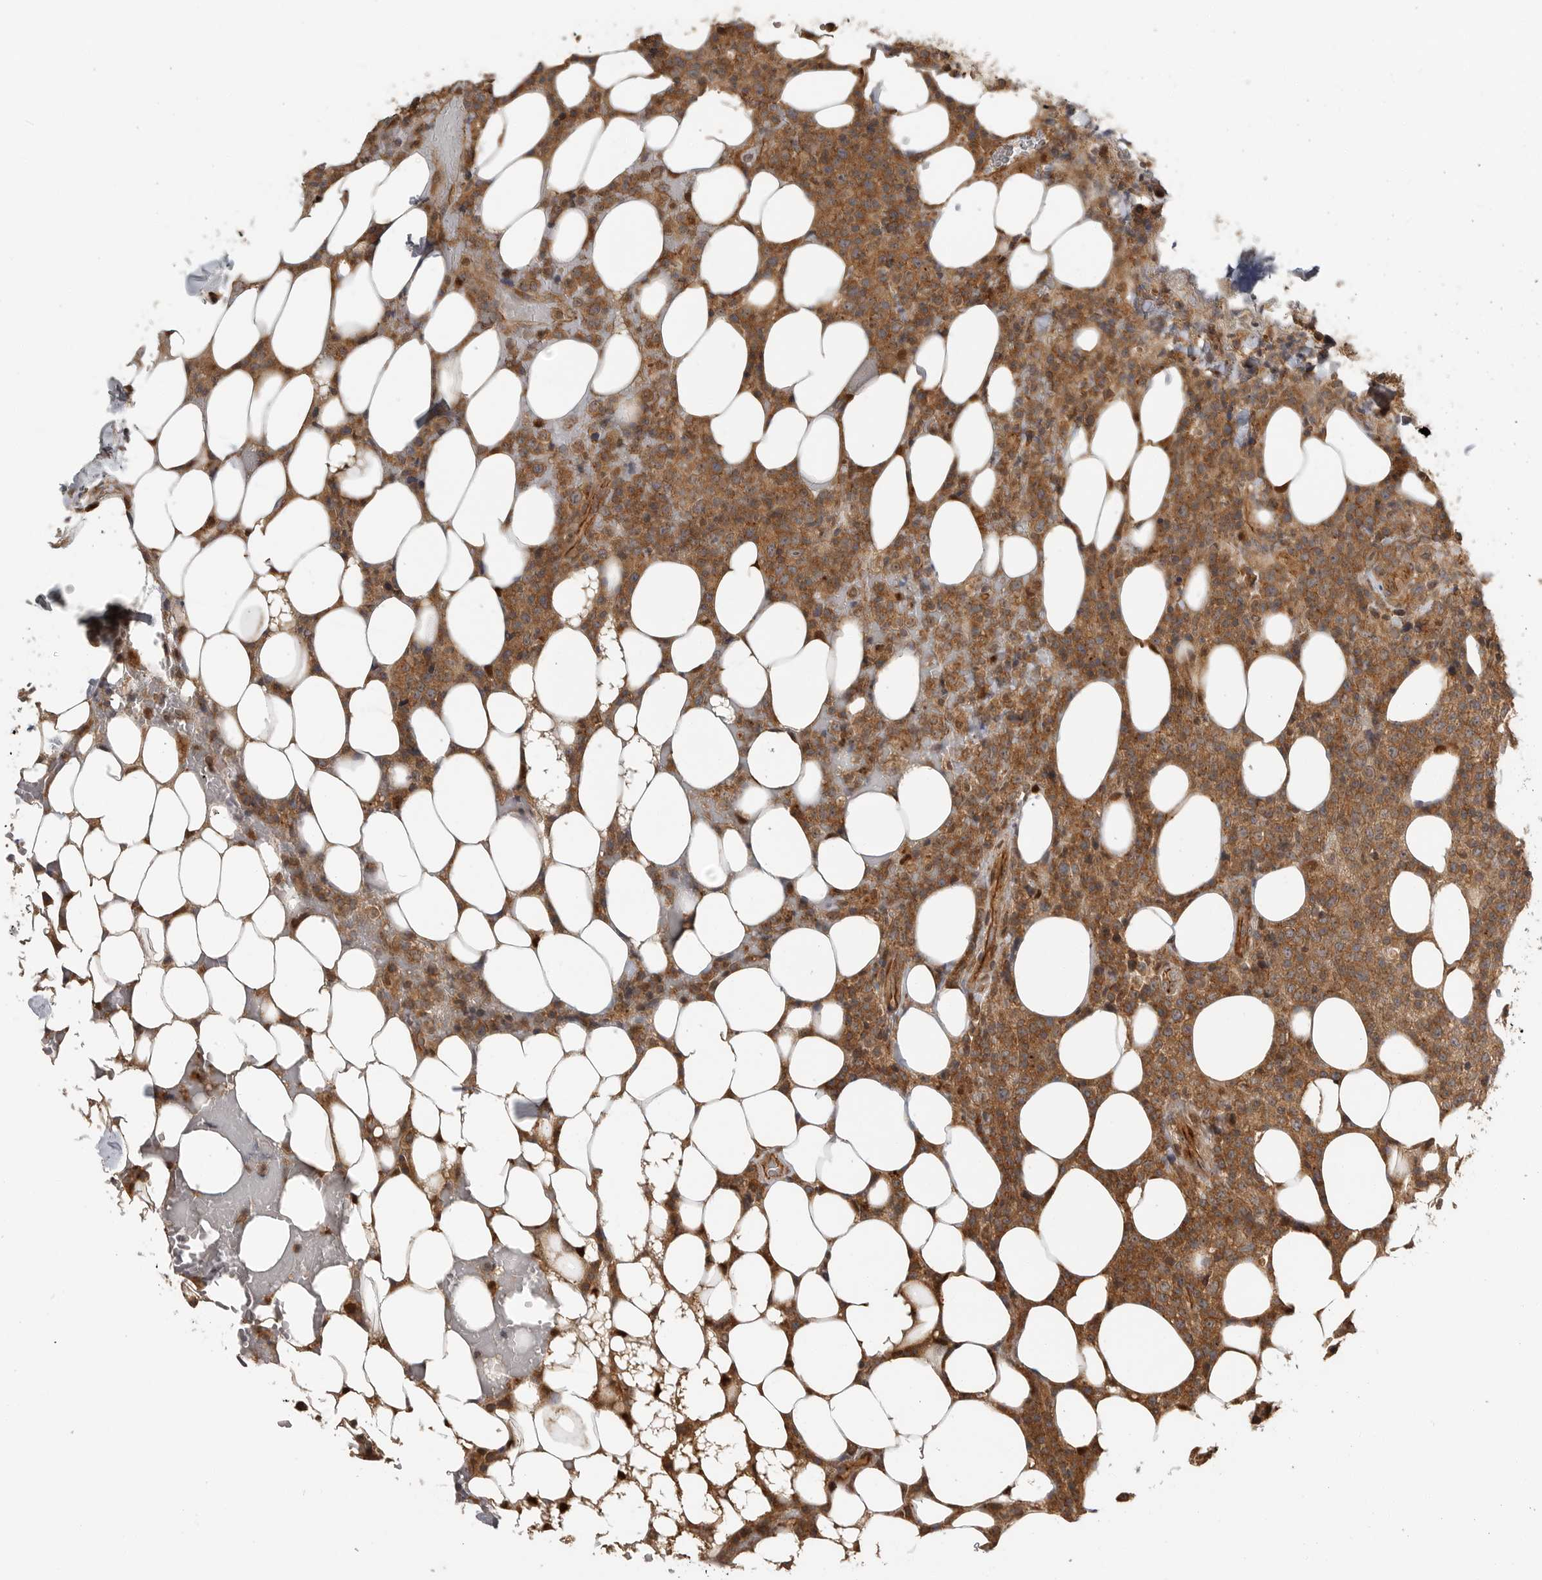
{"staining": {"intensity": "moderate", "quantity": ">75%", "location": "cytoplasmic/membranous"}, "tissue": "lymphoma", "cell_type": "Tumor cells", "image_type": "cancer", "snomed": [{"axis": "morphology", "description": "Malignant lymphoma, non-Hodgkin's type, High grade"}, {"axis": "topography", "description": "Lymph node"}], "caption": "Protein staining demonstrates moderate cytoplasmic/membranous positivity in about >75% of tumor cells in lymphoma. The staining is performed using DAB (3,3'-diaminobenzidine) brown chromogen to label protein expression. The nuclei are counter-stained blue using hematoxylin.", "gene": "STRAP", "patient": {"sex": "male", "age": 13}}